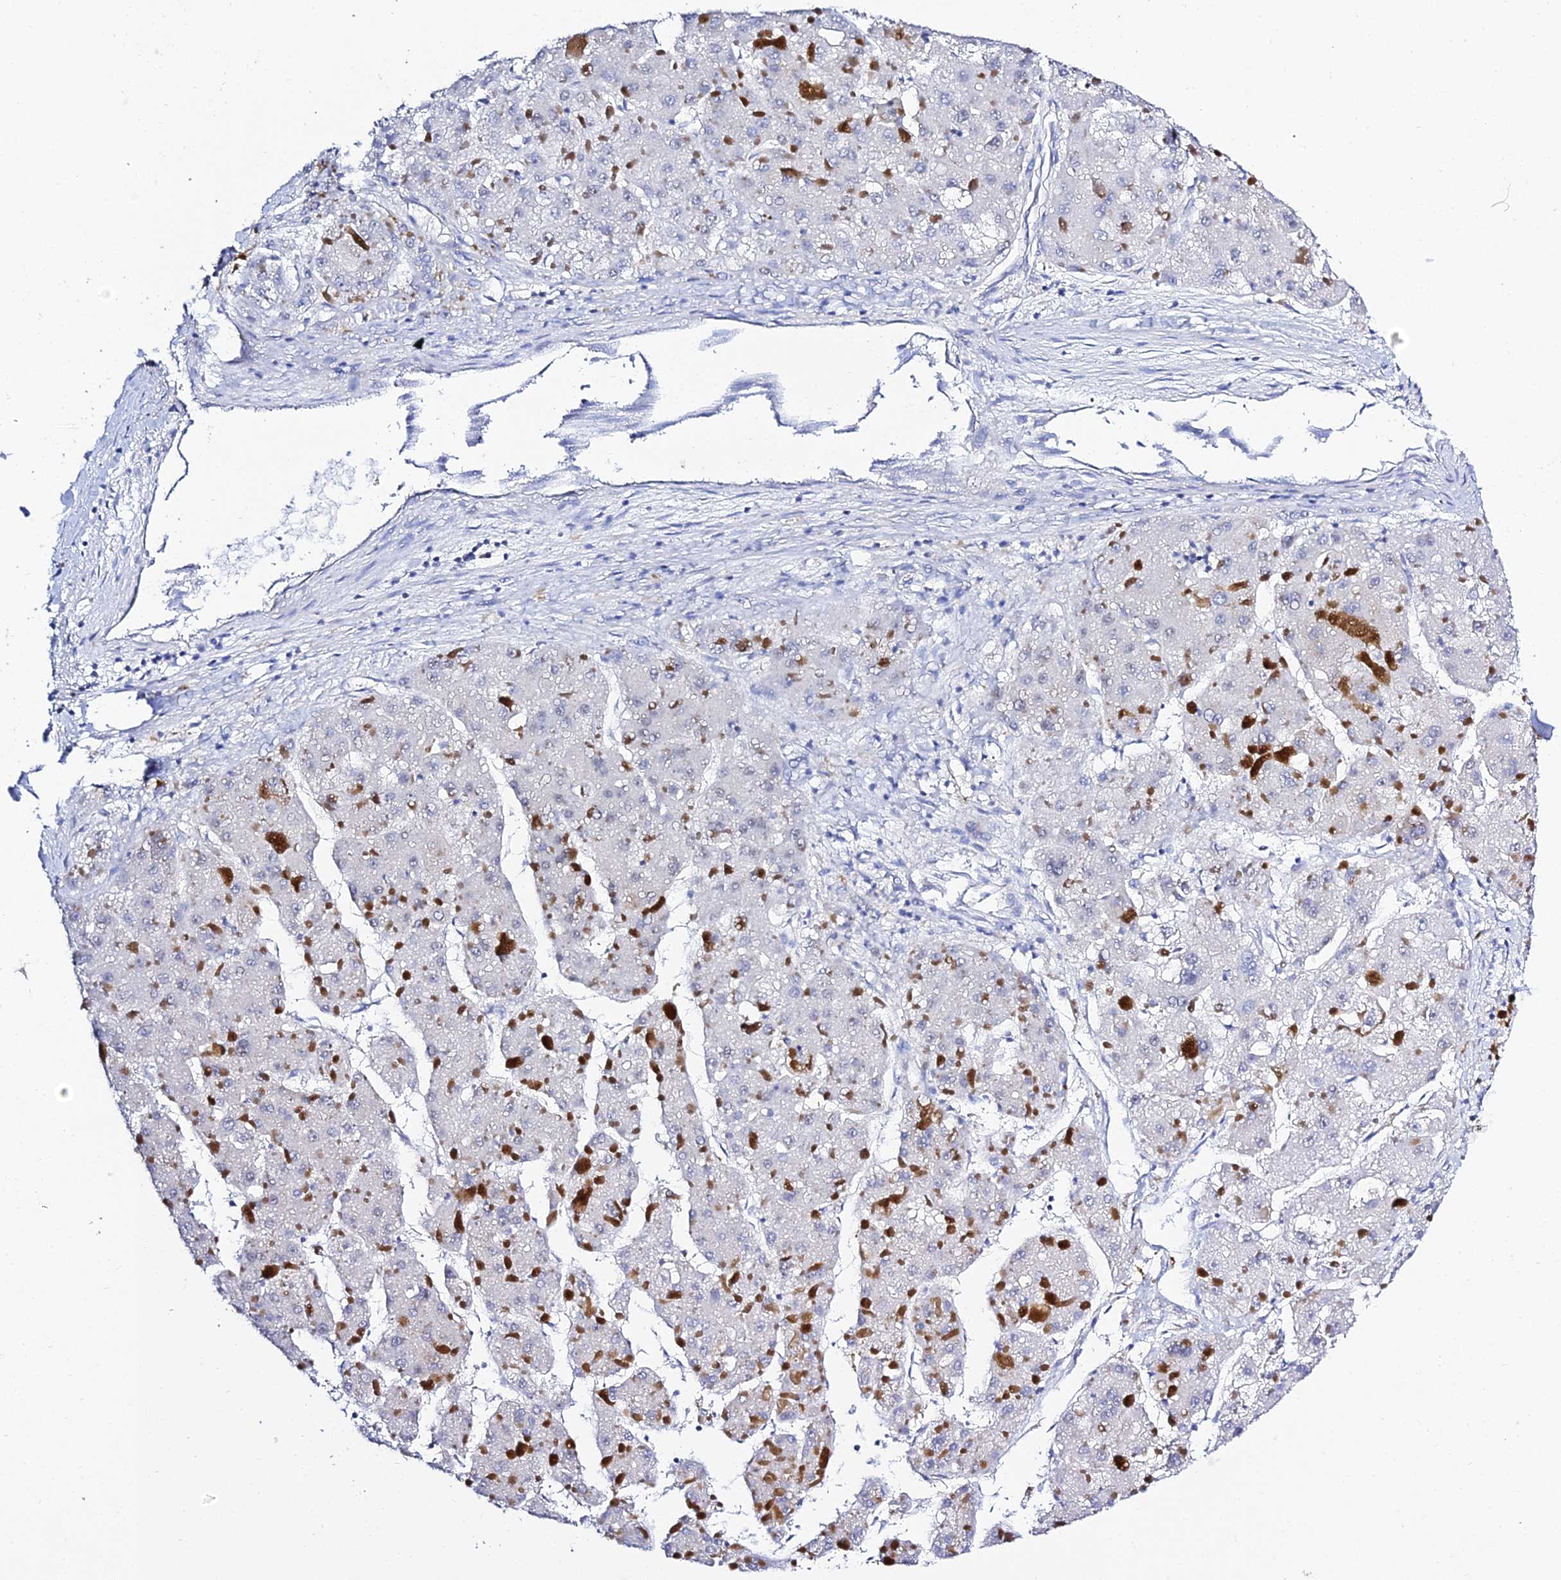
{"staining": {"intensity": "negative", "quantity": "none", "location": "none"}, "tissue": "liver cancer", "cell_type": "Tumor cells", "image_type": "cancer", "snomed": [{"axis": "morphology", "description": "Carcinoma, Hepatocellular, NOS"}, {"axis": "topography", "description": "Liver"}], "caption": "Micrograph shows no protein positivity in tumor cells of hepatocellular carcinoma (liver) tissue. (Immunohistochemistry, brightfield microscopy, high magnification).", "gene": "POFUT2", "patient": {"sex": "female", "age": 73}}